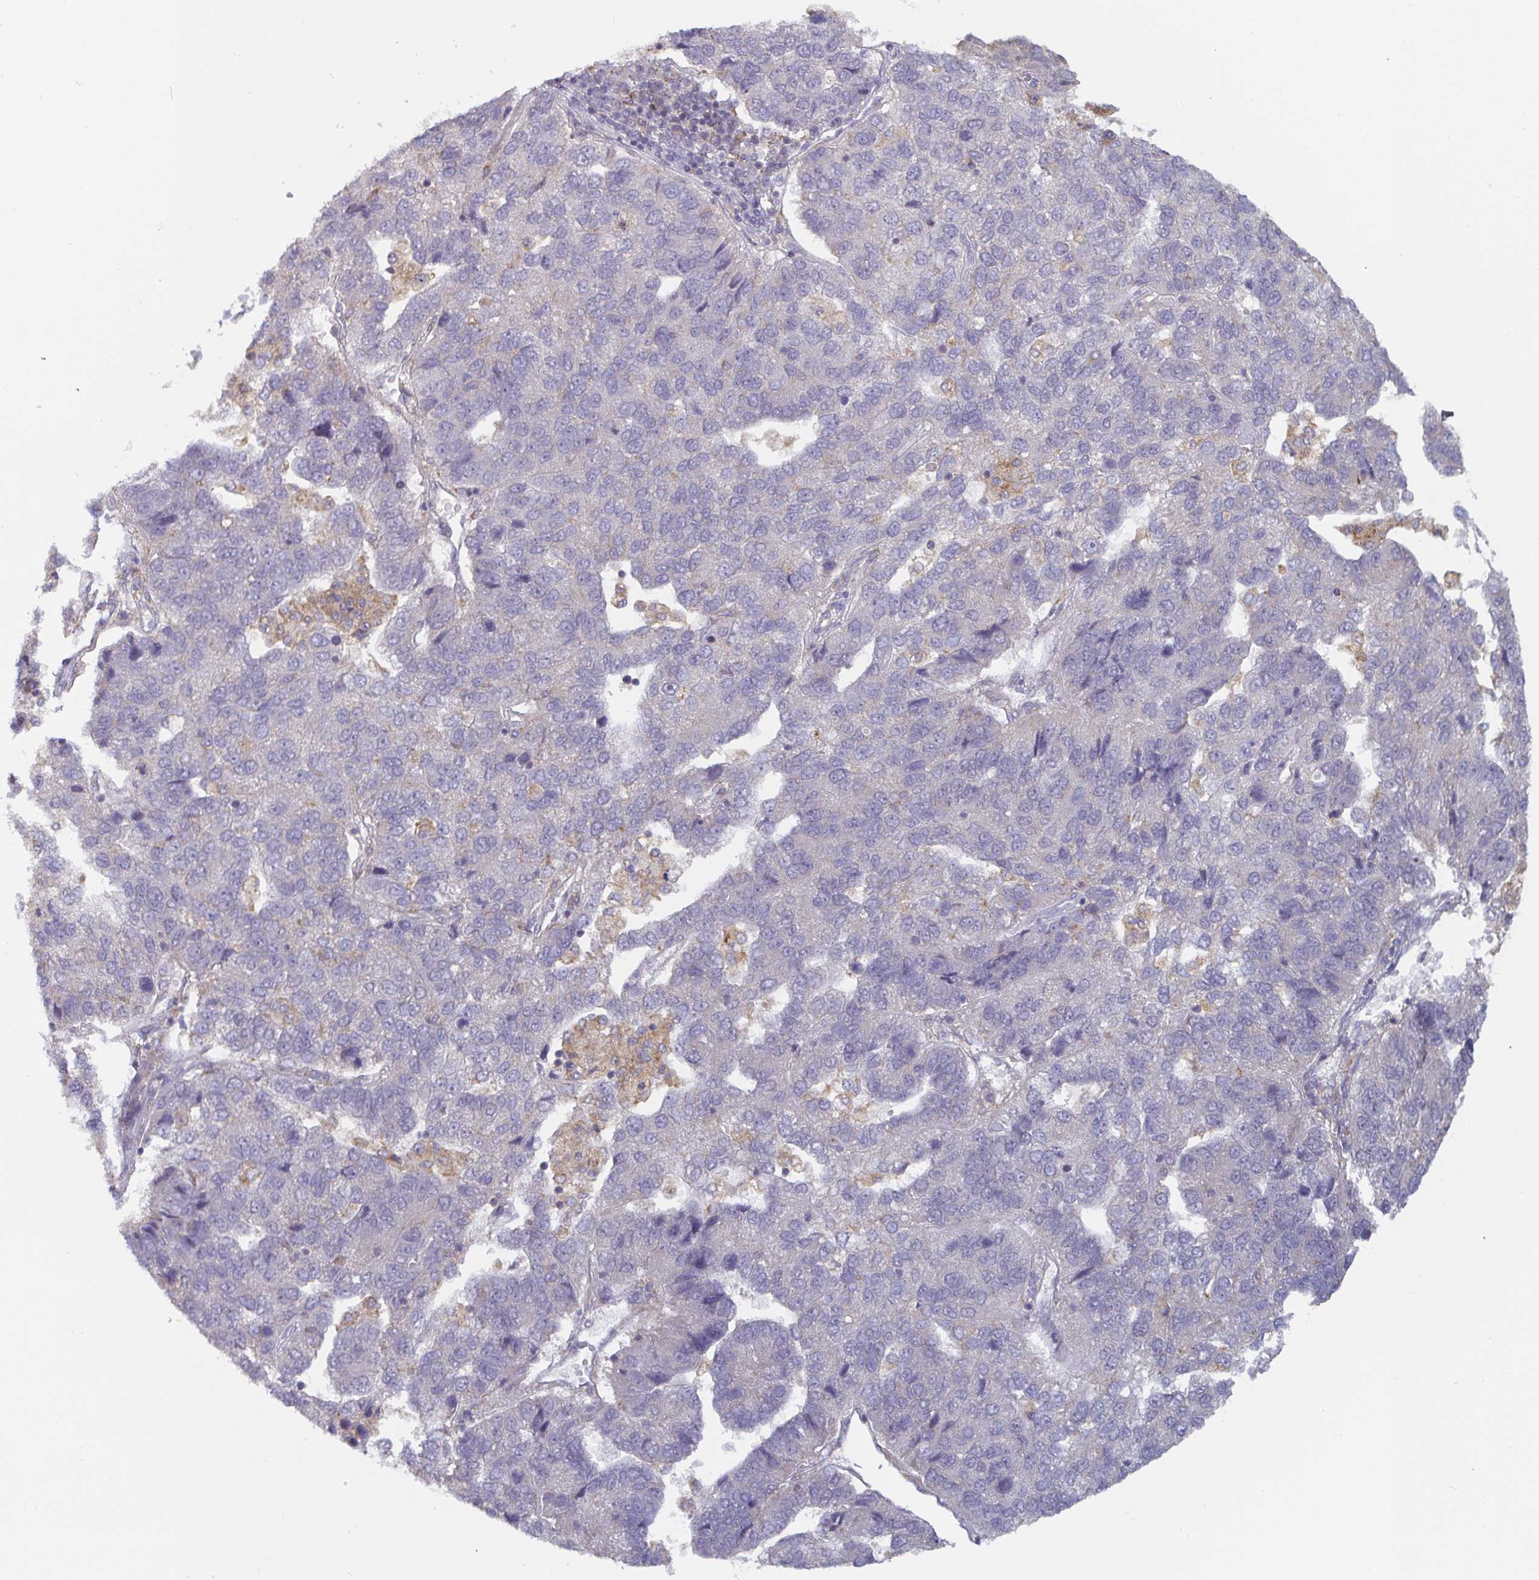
{"staining": {"intensity": "negative", "quantity": "none", "location": "none"}, "tissue": "pancreatic cancer", "cell_type": "Tumor cells", "image_type": "cancer", "snomed": [{"axis": "morphology", "description": "Adenocarcinoma, NOS"}, {"axis": "topography", "description": "Pancreas"}], "caption": "Tumor cells show no significant positivity in pancreatic adenocarcinoma. The staining is performed using DAB brown chromogen with nuclei counter-stained in using hematoxylin.", "gene": "CDH18", "patient": {"sex": "female", "age": 61}}